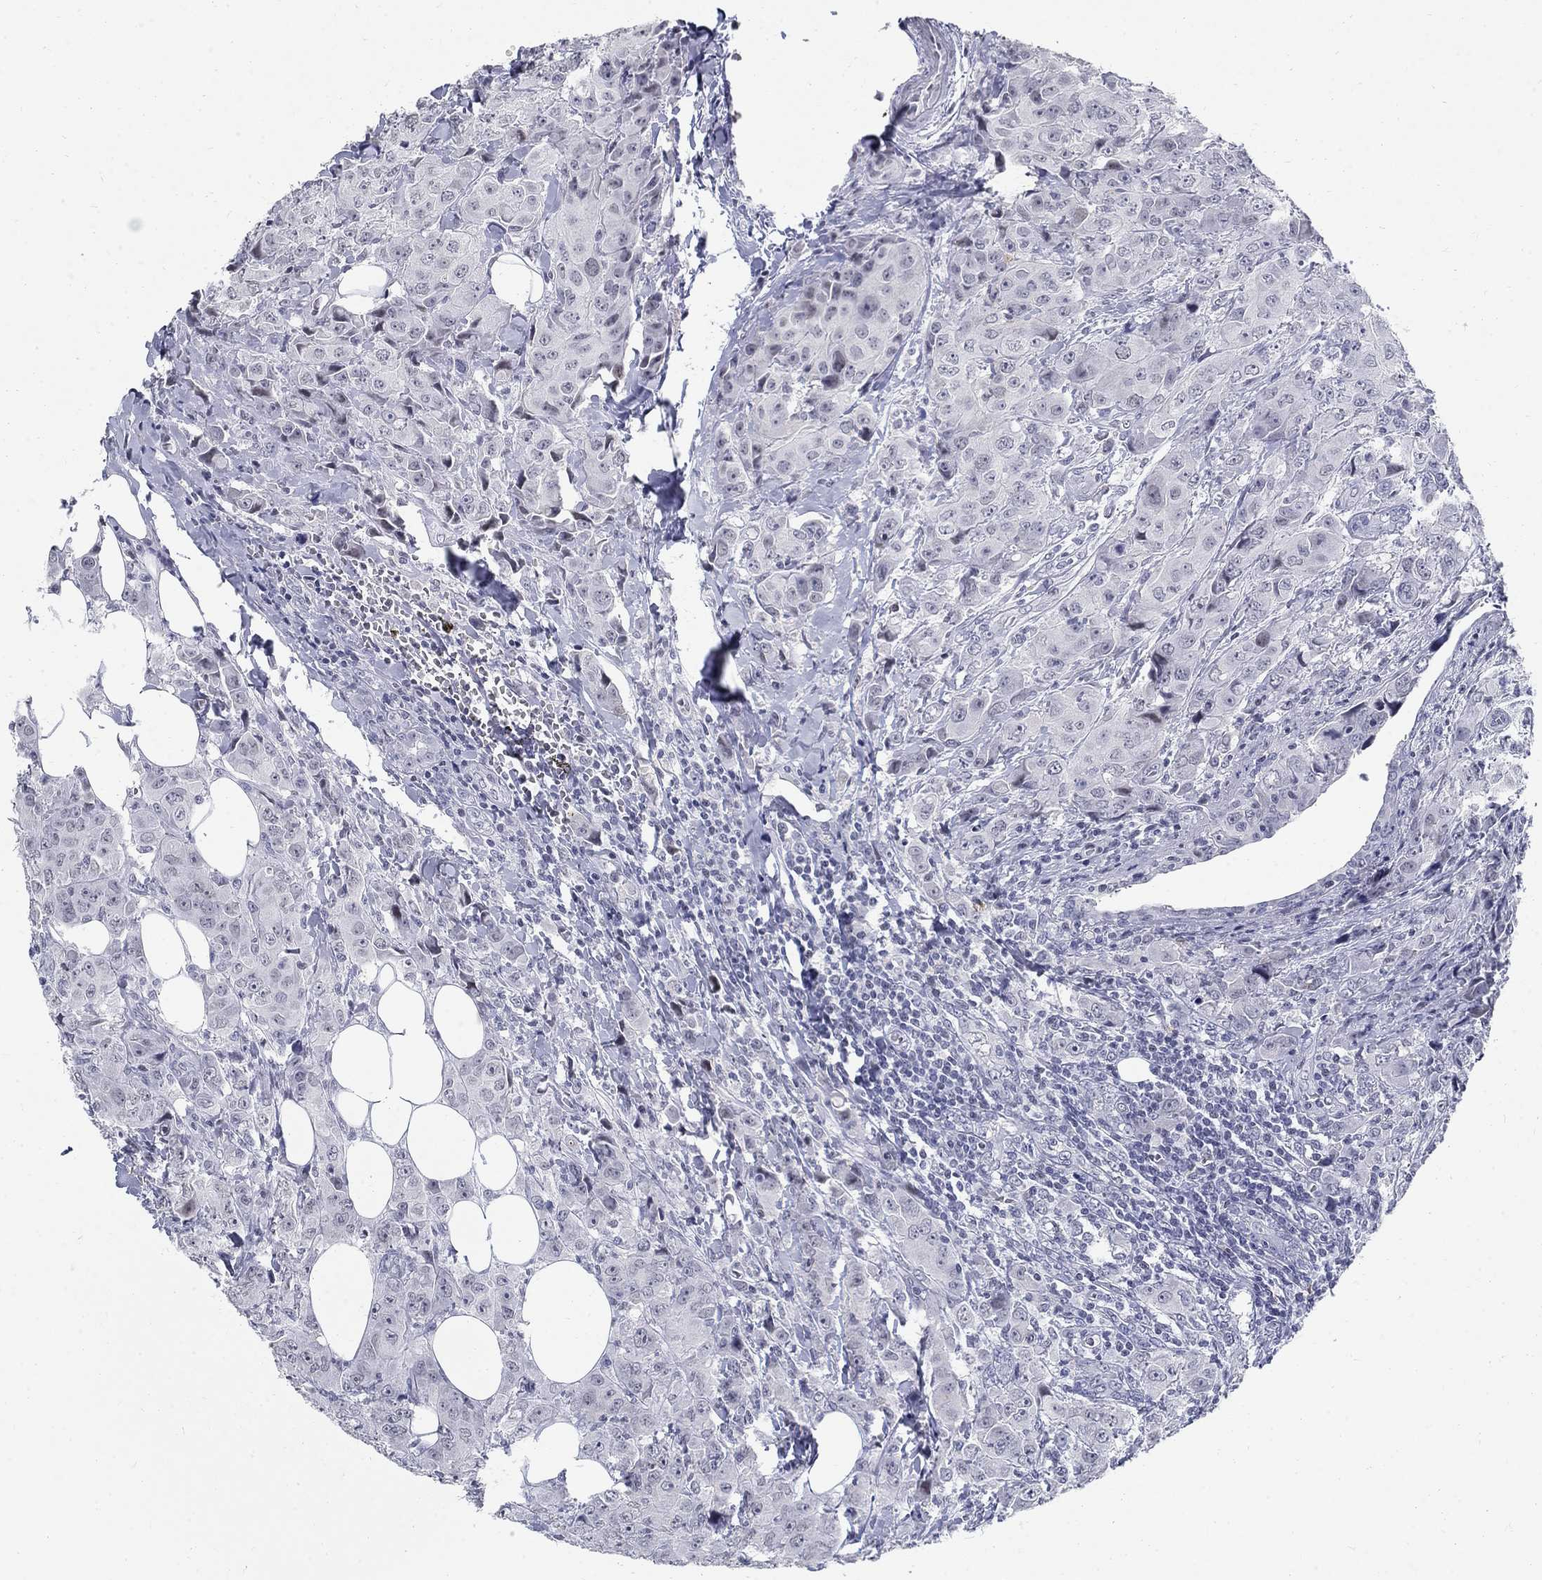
{"staining": {"intensity": "negative", "quantity": "none", "location": "none"}, "tissue": "breast cancer", "cell_type": "Tumor cells", "image_type": "cancer", "snomed": [{"axis": "morphology", "description": "Duct carcinoma"}, {"axis": "topography", "description": "Breast"}], "caption": "Immunohistochemical staining of human intraductal carcinoma (breast) shows no significant expression in tumor cells. (Immunohistochemistry, brightfield microscopy, high magnification).", "gene": "BHLHE22", "patient": {"sex": "female", "age": 43}}